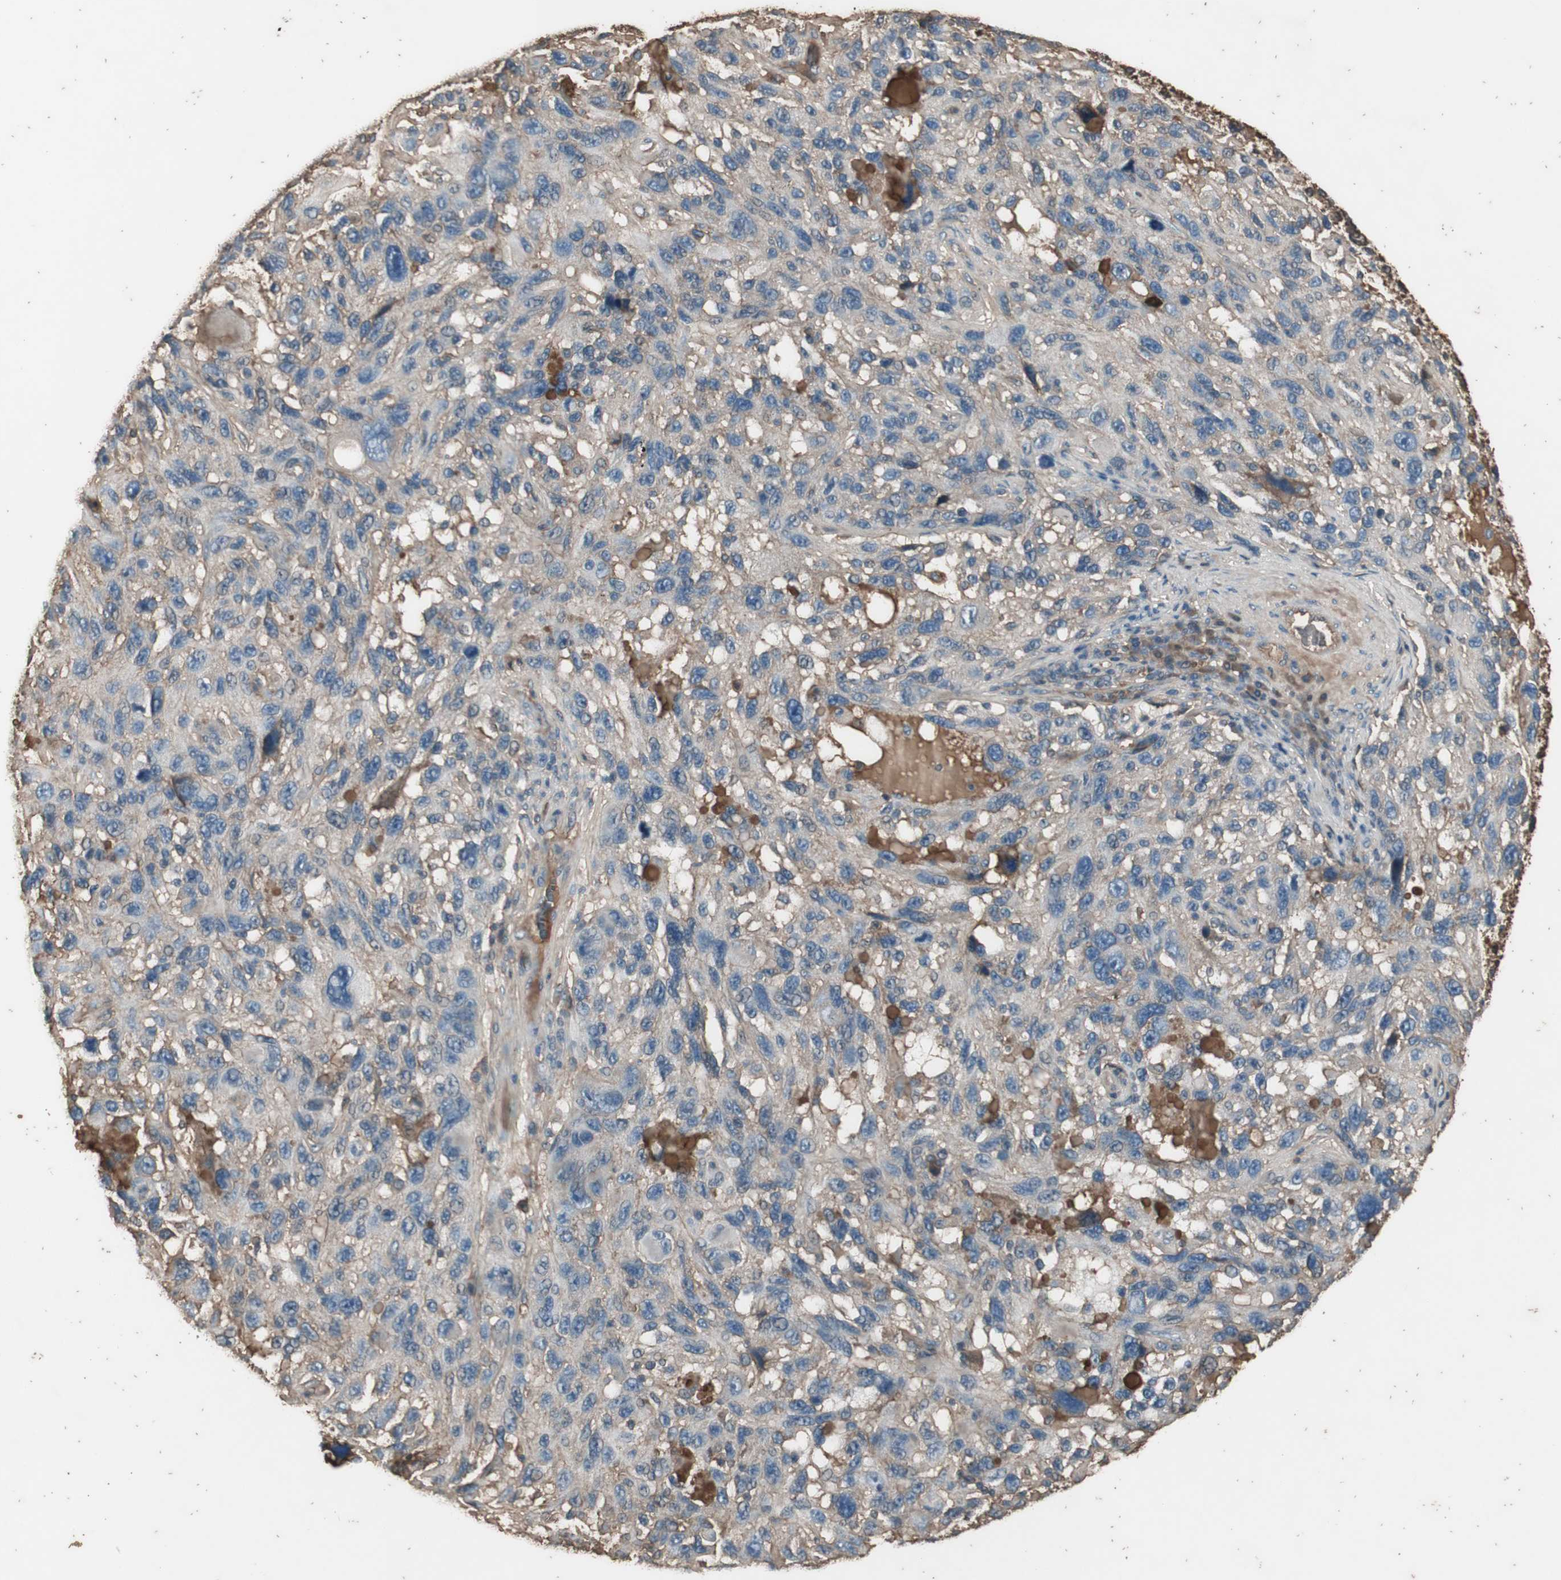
{"staining": {"intensity": "negative", "quantity": "none", "location": "none"}, "tissue": "melanoma", "cell_type": "Tumor cells", "image_type": "cancer", "snomed": [{"axis": "morphology", "description": "Malignant melanoma, NOS"}, {"axis": "topography", "description": "Skin"}], "caption": "High power microscopy histopathology image of an immunohistochemistry (IHC) image of malignant melanoma, revealing no significant positivity in tumor cells.", "gene": "MMP14", "patient": {"sex": "male", "age": 53}}